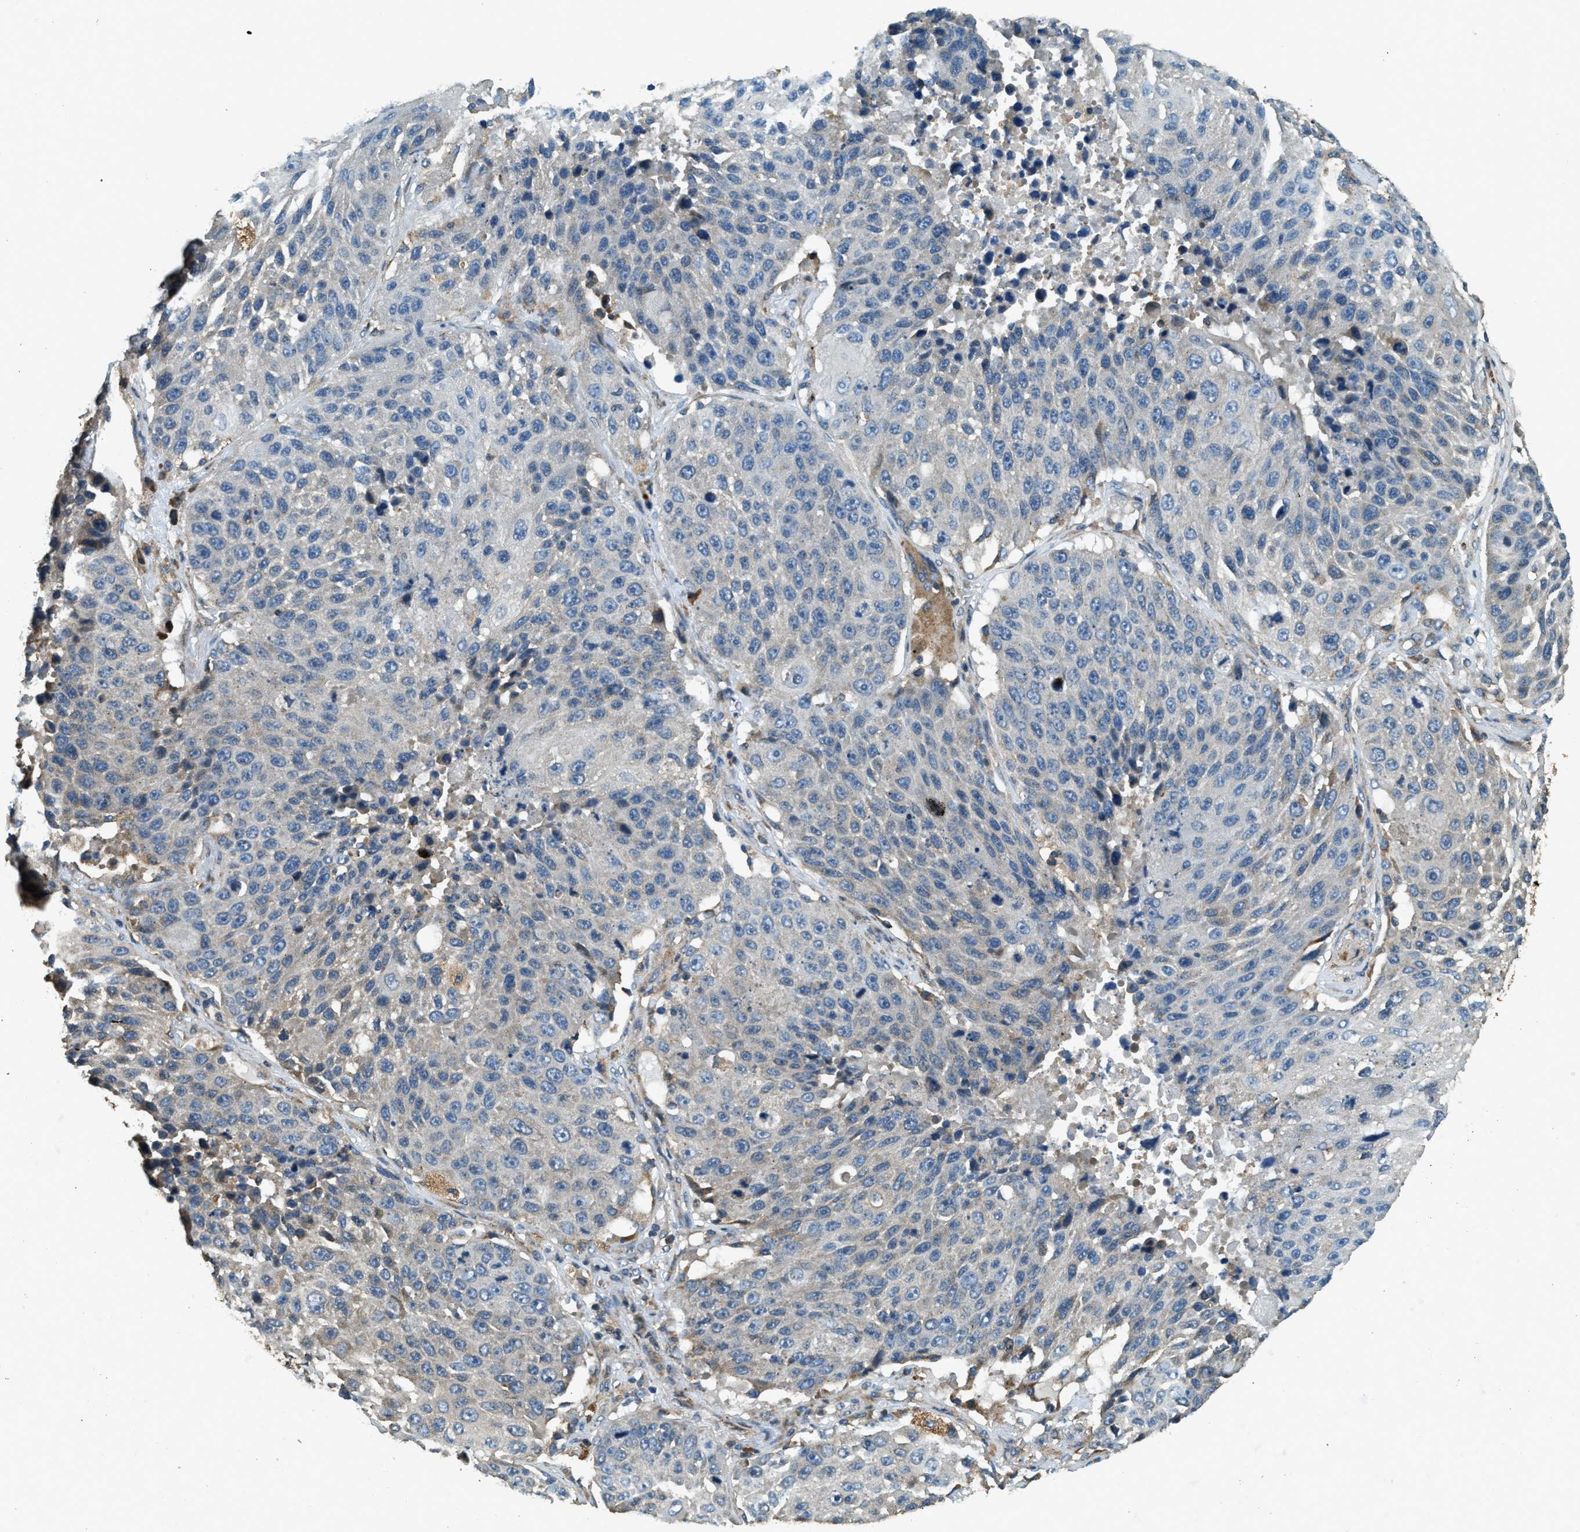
{"staining": {"intensity": "negative", "quantity": "none", "location": "none"}, "tissue": "lung cancer", "cell_type": "Tumor cells", "image_type": "cancer", "snomed": [{"axis": "morphology", "description": "Squamous cell carcinoma, NOS"}, {"axis": "topography", "description": "Lung"}], "caption": "A micrograph of lung cancer stained for a protein demonstrates no brown staining in tumor cells.", "gene": "ERGIC1", "patient": {"sex": "male", "age": 61}}